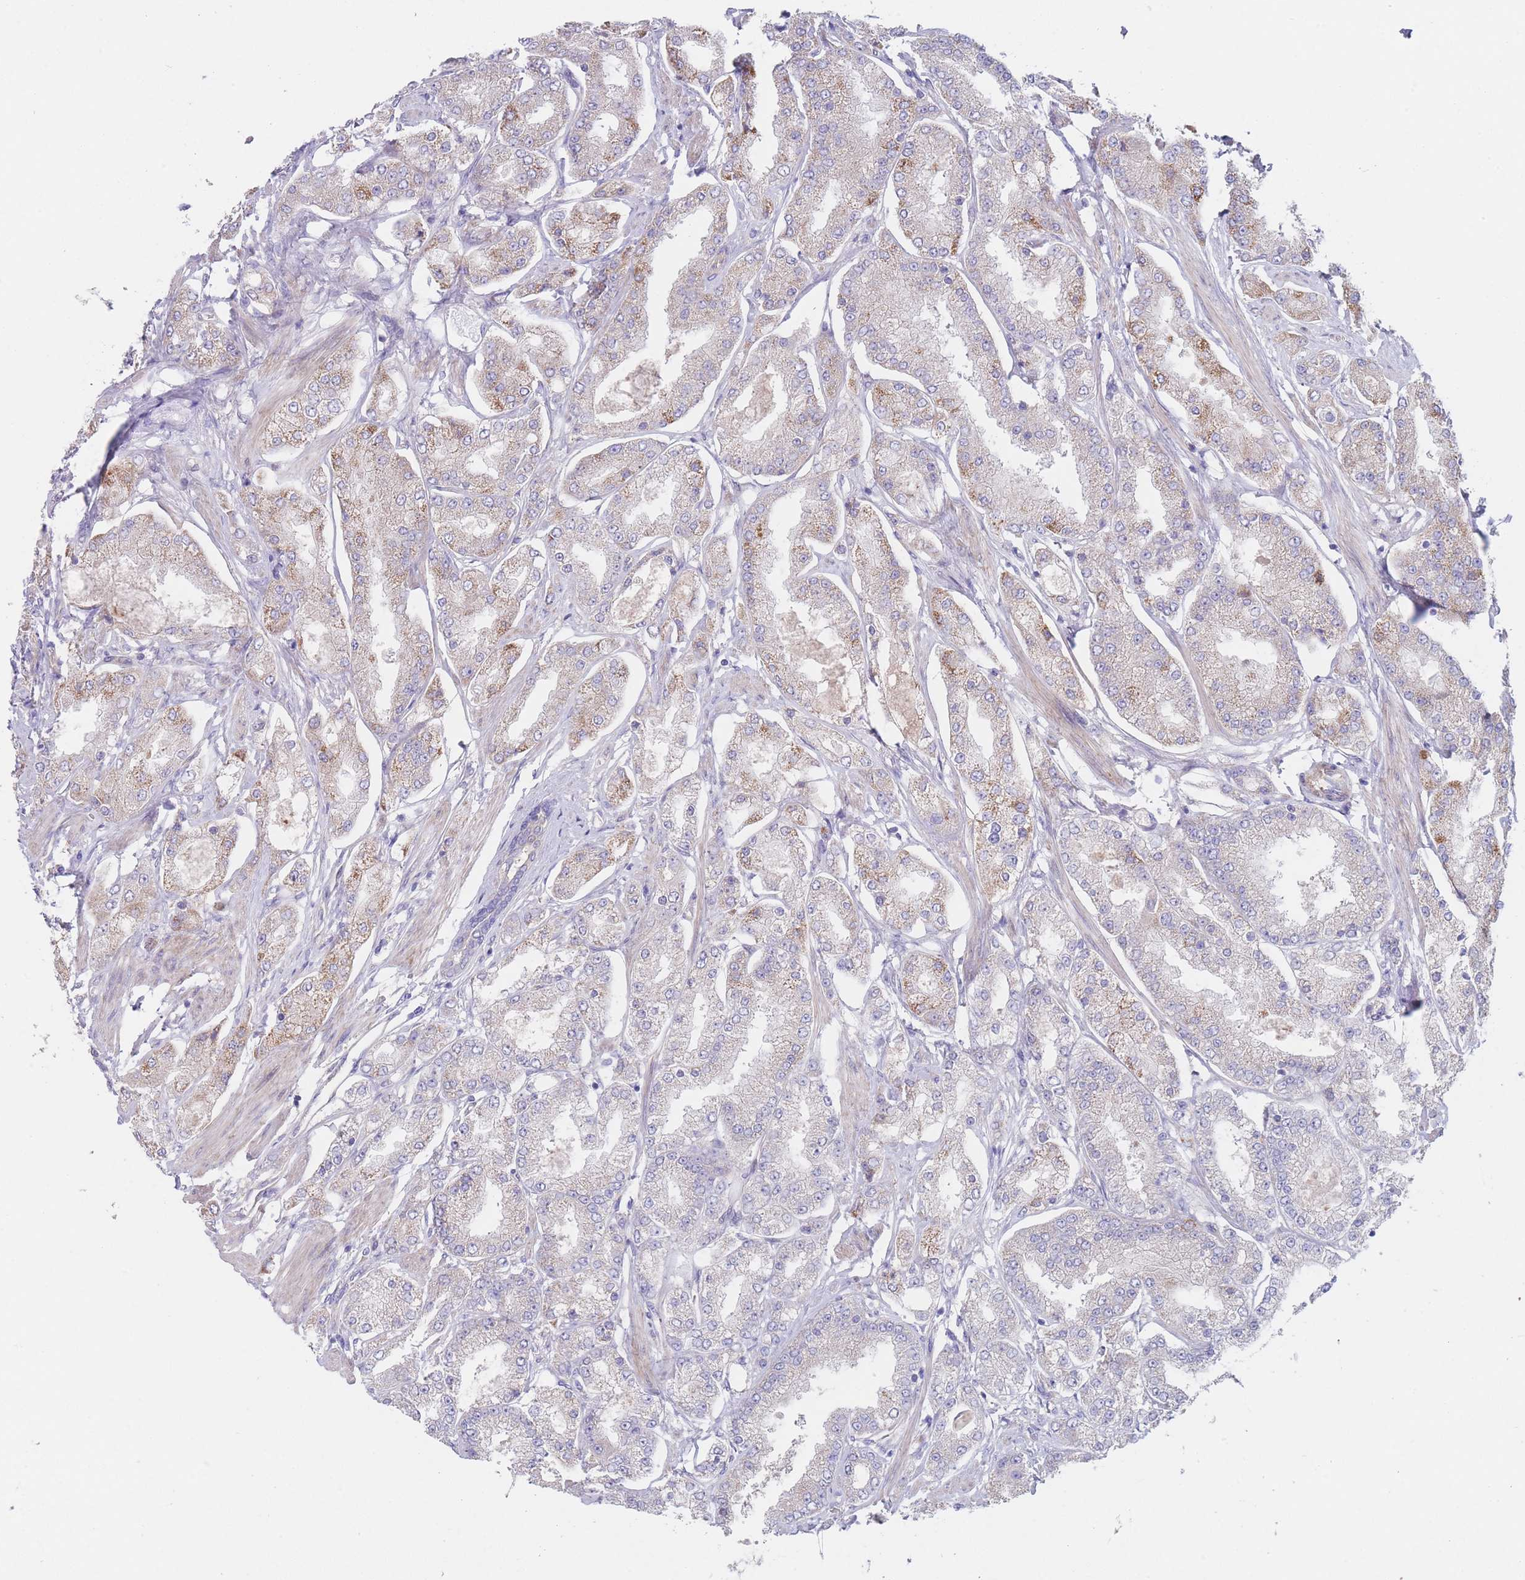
{"staining": {"intensity": "weak", "quantity": "<25%", "location": "cytoplasmic/membranous"}, "tissue": "prostate cancer", "cell_type": "Tumor cells", "image_type": "cancer", "snomed": [{"axis": "morphology", "description": "Adenocarcinoma, High grade"}, {"axis": "topography", "description": "Prostate"}], "caption": "Micrograph shows no protein positivity in tumor cells of prostate adenocarcinoma (high-grade) tissue. The staining was performed using DAB (3,3'-diaminobenzidine) to visualize the protein expression in brown, while the nuclei were stained in blue with hematoxylin (Magnification: 20x).", "gene": "ZNF281", "patient": {"sex": "male", "age": 69}}